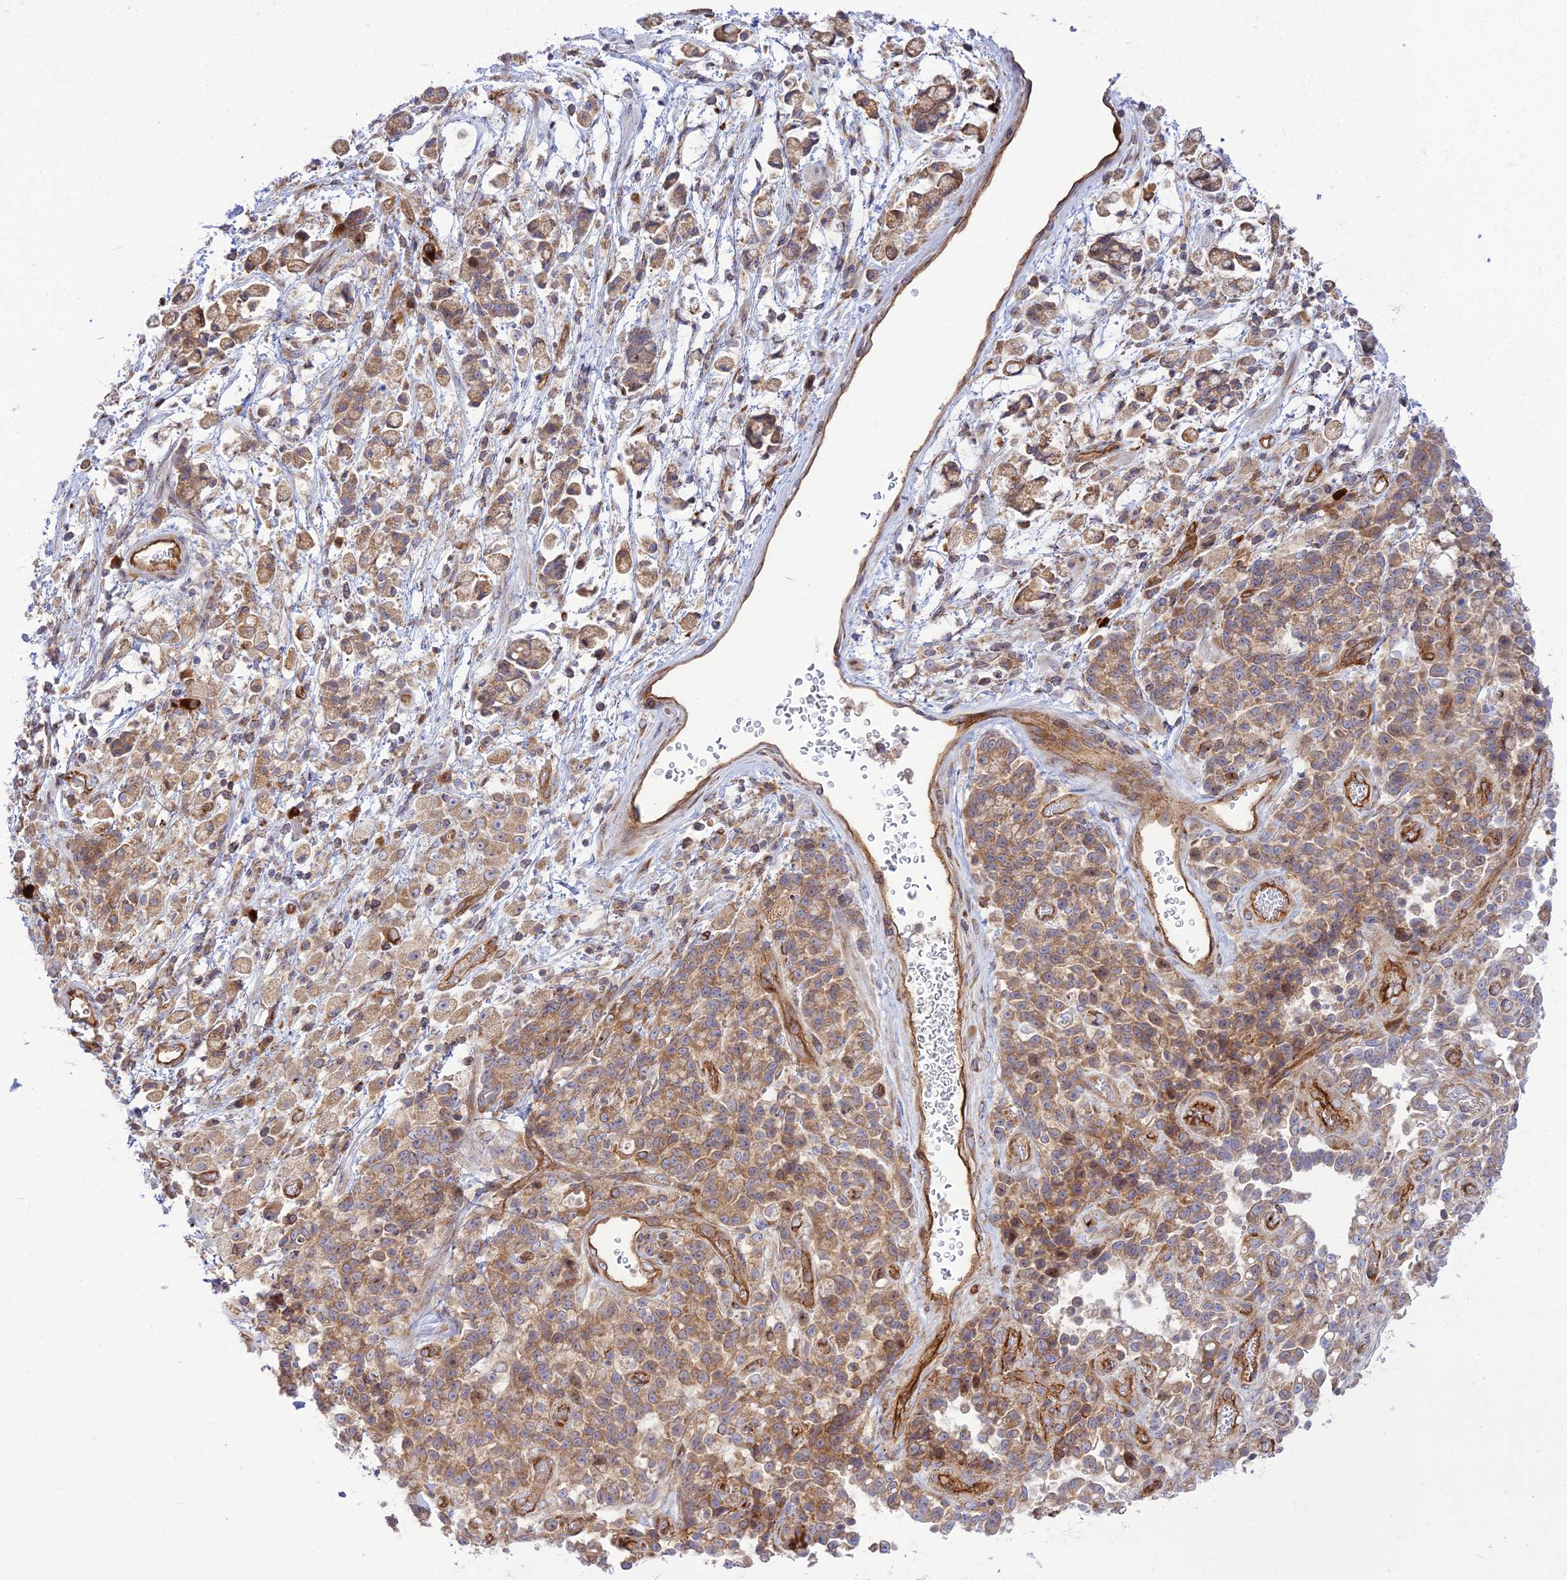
{"staining": {"intensity": "moderate", "quantity": ">75%", "location": "cytoplasmic/membranous"}, "tissue": "stomach cancer", "cell_type": "Tumor cells", "image_type": "cancer", "snomed": [{"axis": "morphology", "description": "Adenocarcinoma, NOS"}, {"axis": "topography", "description": "Stomach"}], "caption": "A high-resolution histopathology image shows immunohistochemistry (IHC) staining of stomach adenocarcinoma, which displays moderate cytoplasmic/membranous positivity in about >75% of tumor cells.", "gene": "PIMREG", "patient": {"sex": "female", "age": 60}}